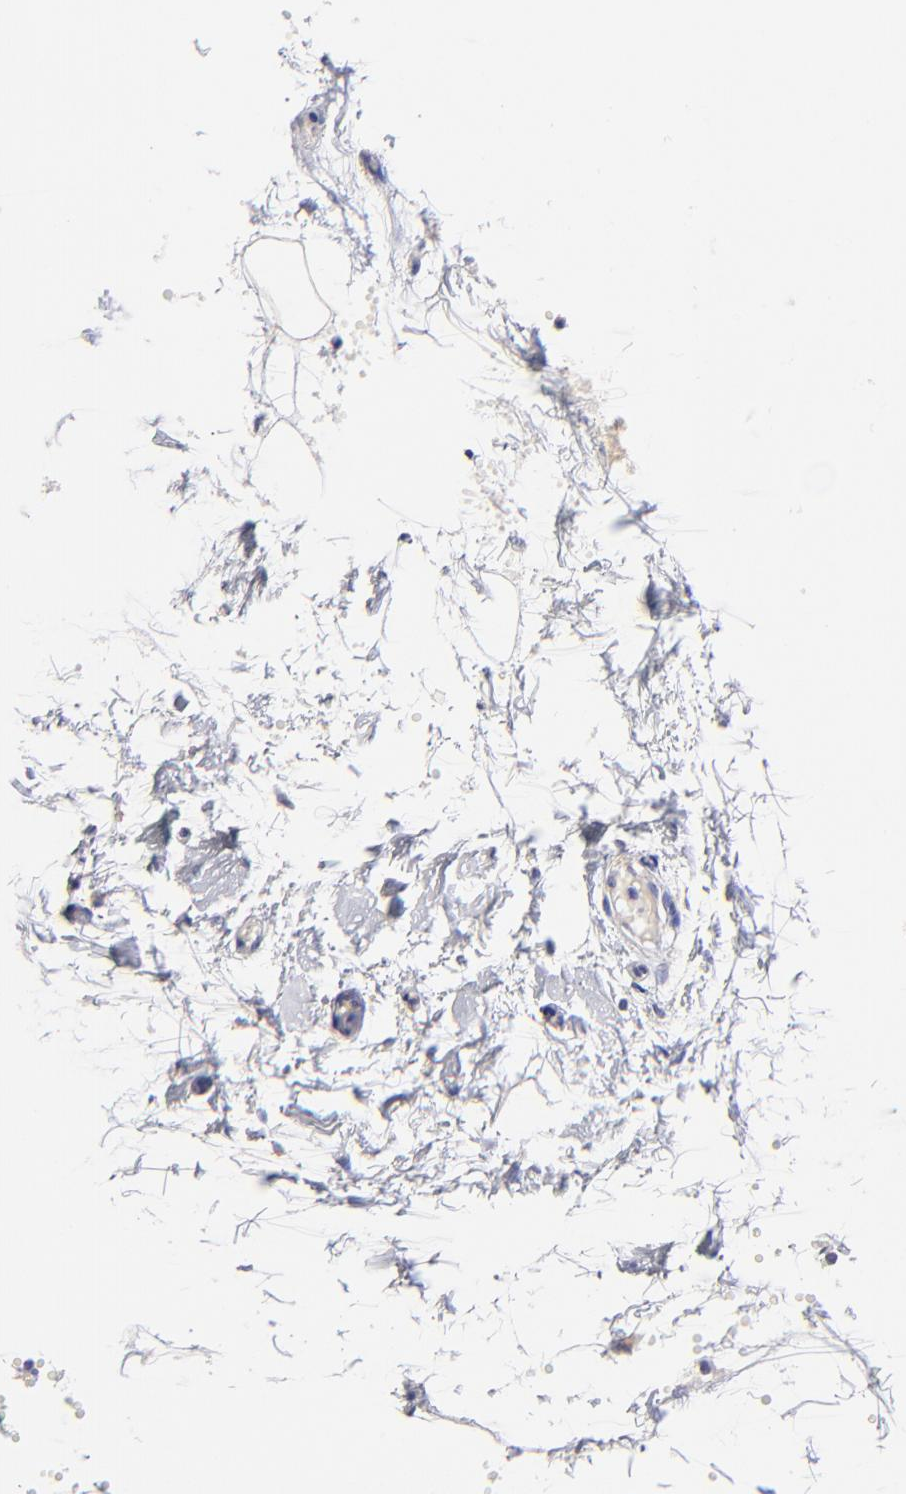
{"staining": {"intensity": "negative", "quantity": "none", "location": "none"}, "tissue": "parathyroid gland", "cell_type": "Glandular cells", "image_type": "normal", "snomed": [{"axis": "morphology", "description": "Normal tissue, NOS"}, {"axis": "topography", "description": "Parathyroid gland"}], "caption": "IHC histopathology image of normal parathyroid gland: human parathyroid gland stained with DAB shows no significant protein expression in glandular cells.", "gene": "ASB9", "patient": {"sex": "female", "age": 58}}